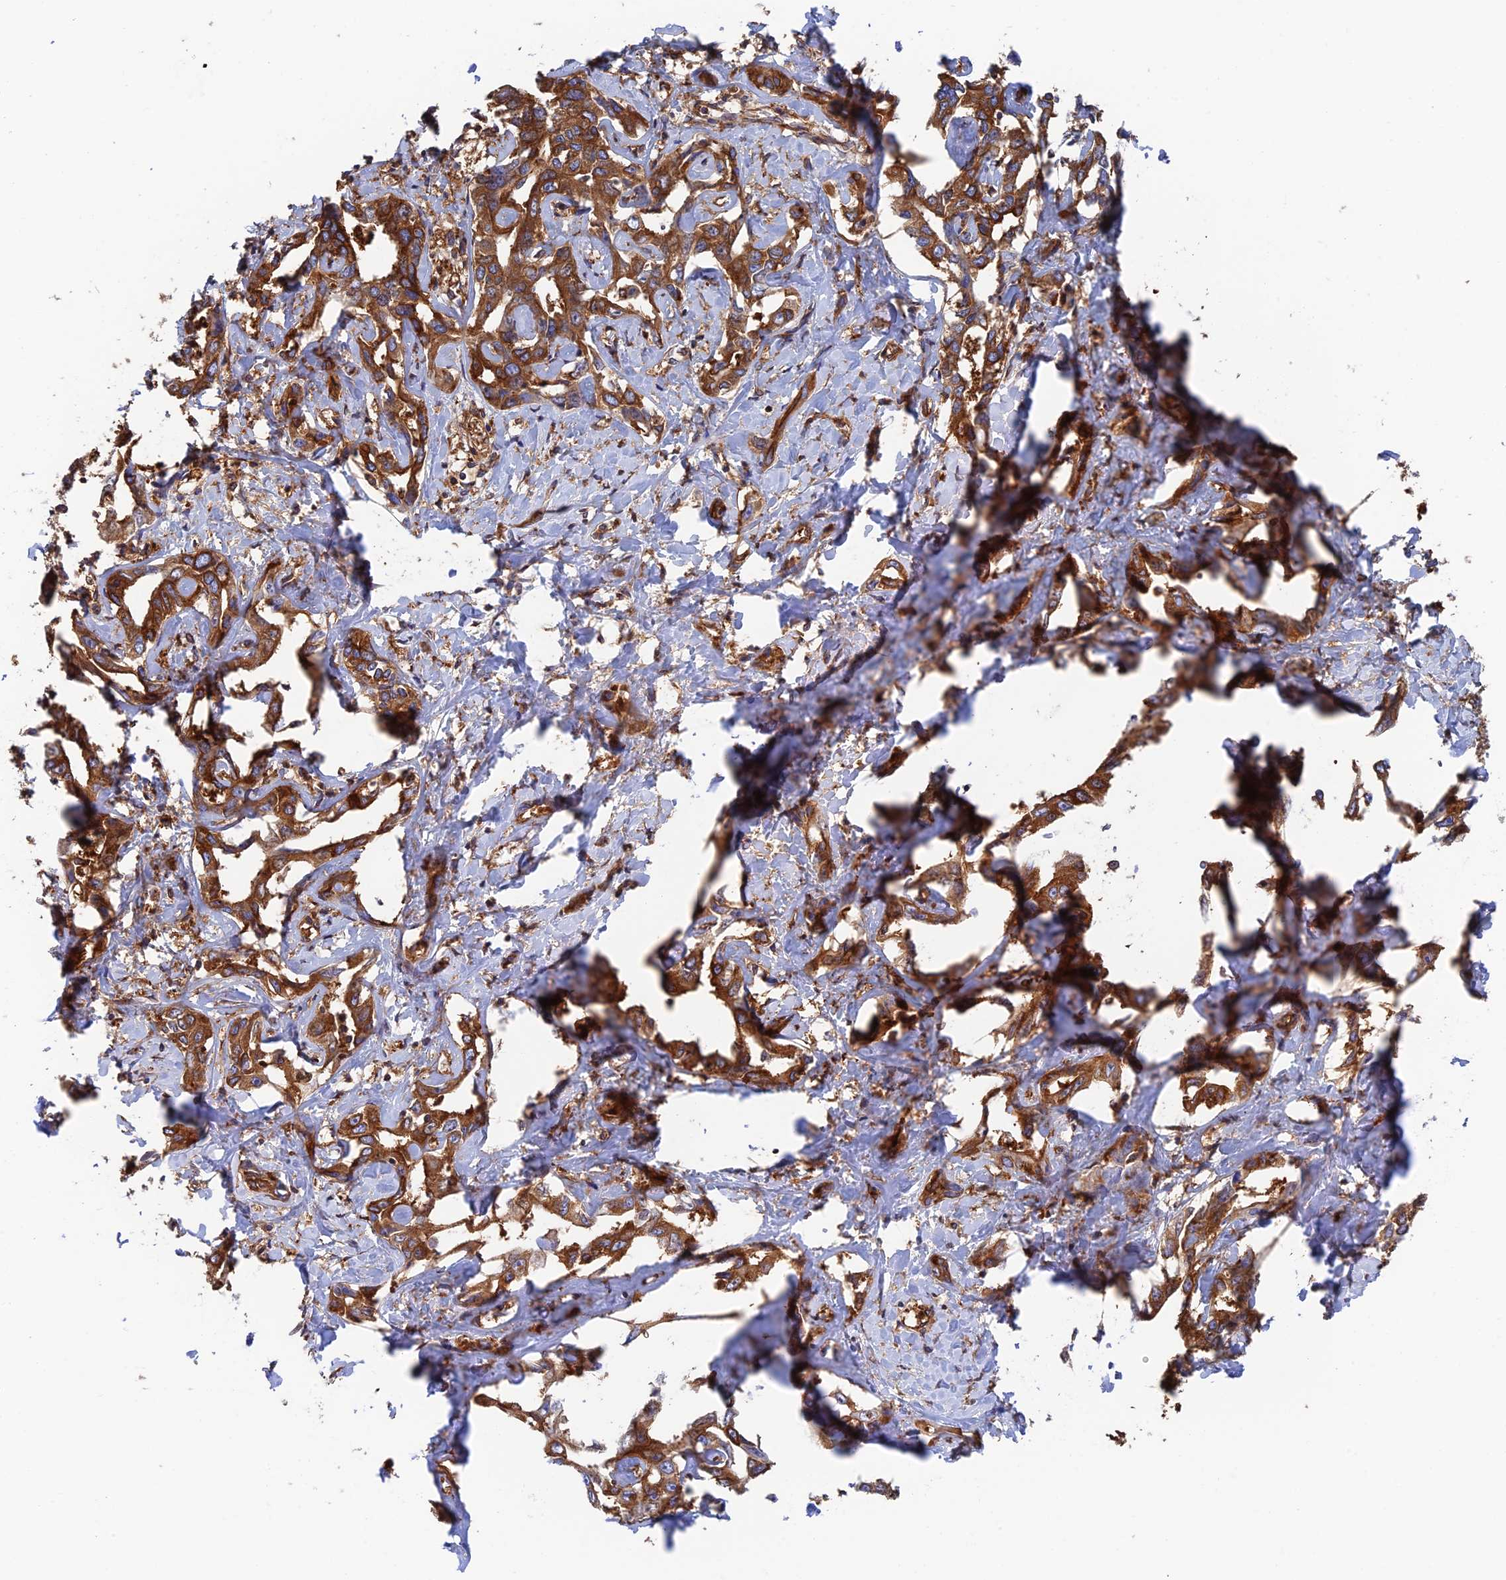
{"staining": {"intensity": "strong", "quantity": ">75%", "location": "cytoplasmic/membranous"}, "tissue": "liver cancer", "cell_type": "Tumor cells", "image_type": "cancer", "snomed": [{"axis": "morphology", "description": "Cholangiocarcinoma"}, {"axis": "topography", "description": "Liver"}], "caption": "DAB immunohistochemical staining of liver cancer (cholangiocarcinoma) shows strong cytoplasmic/membranous protein staining in about >75% of tumor cells.", "gene": "DCTN2", "patient": {"sex": "male", "age": 59}}